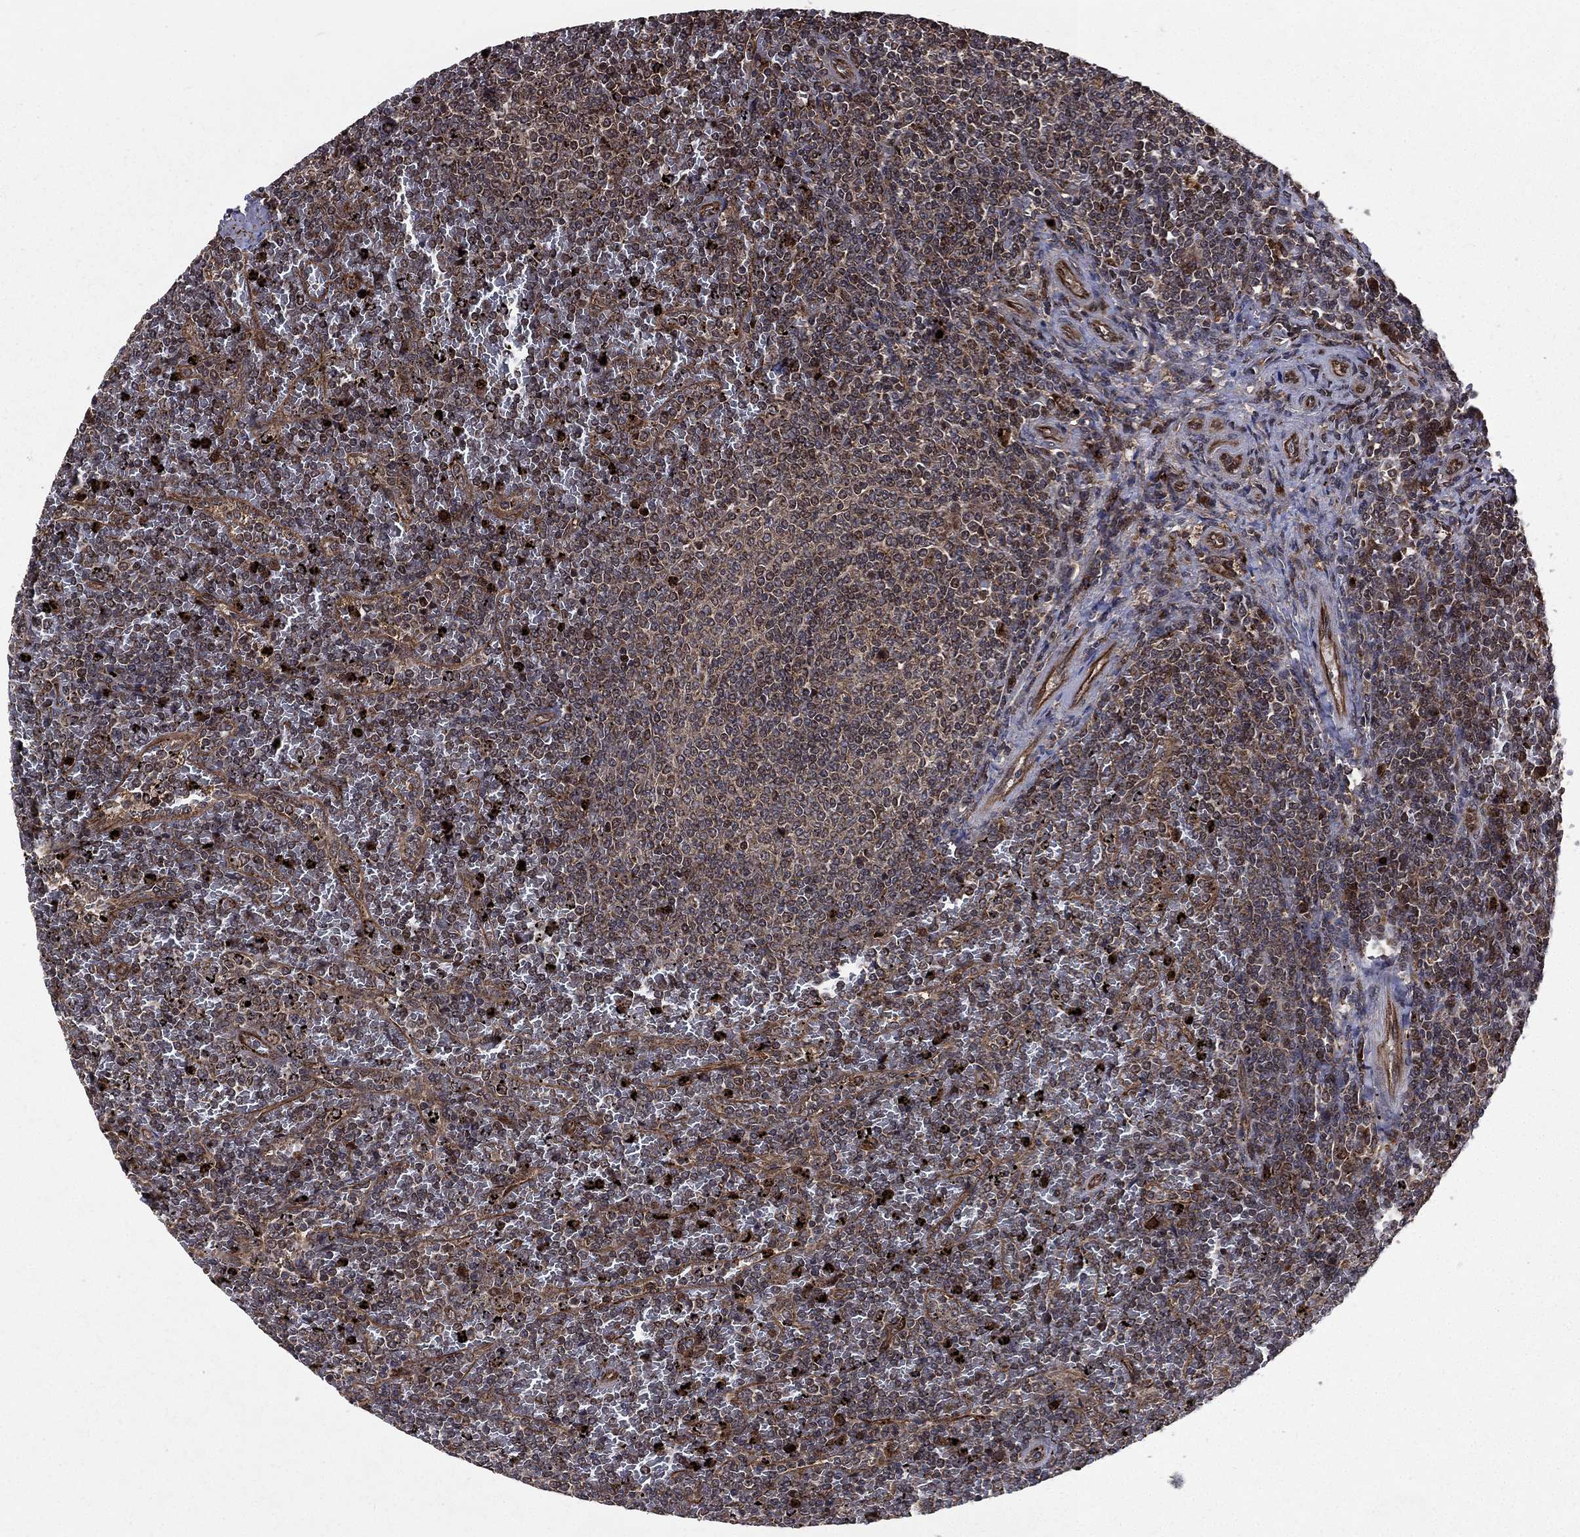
{"staining": {"intensity": "moderate", "quantity": "<25%", "location": "cytoplasmic/membranous"}, "tissue": "lymphoma", "cell_type": "Tumor cells", "image_type": "cancer", "snomed": [{"axis": "morphology", "description": "Malignant lymphoma, non-Hodgkin's type, Low grade"}, {"axis": "topography", "description": "Spleen"}], "caption": "There is low levels of moderate cytoplasmic/membranous expression in tumor cells of lymphoma, as demonstrated by immunohistochemical staining (brown color).", "gene": "LENG8", "patient": {"sex": "female", "age": 77}}